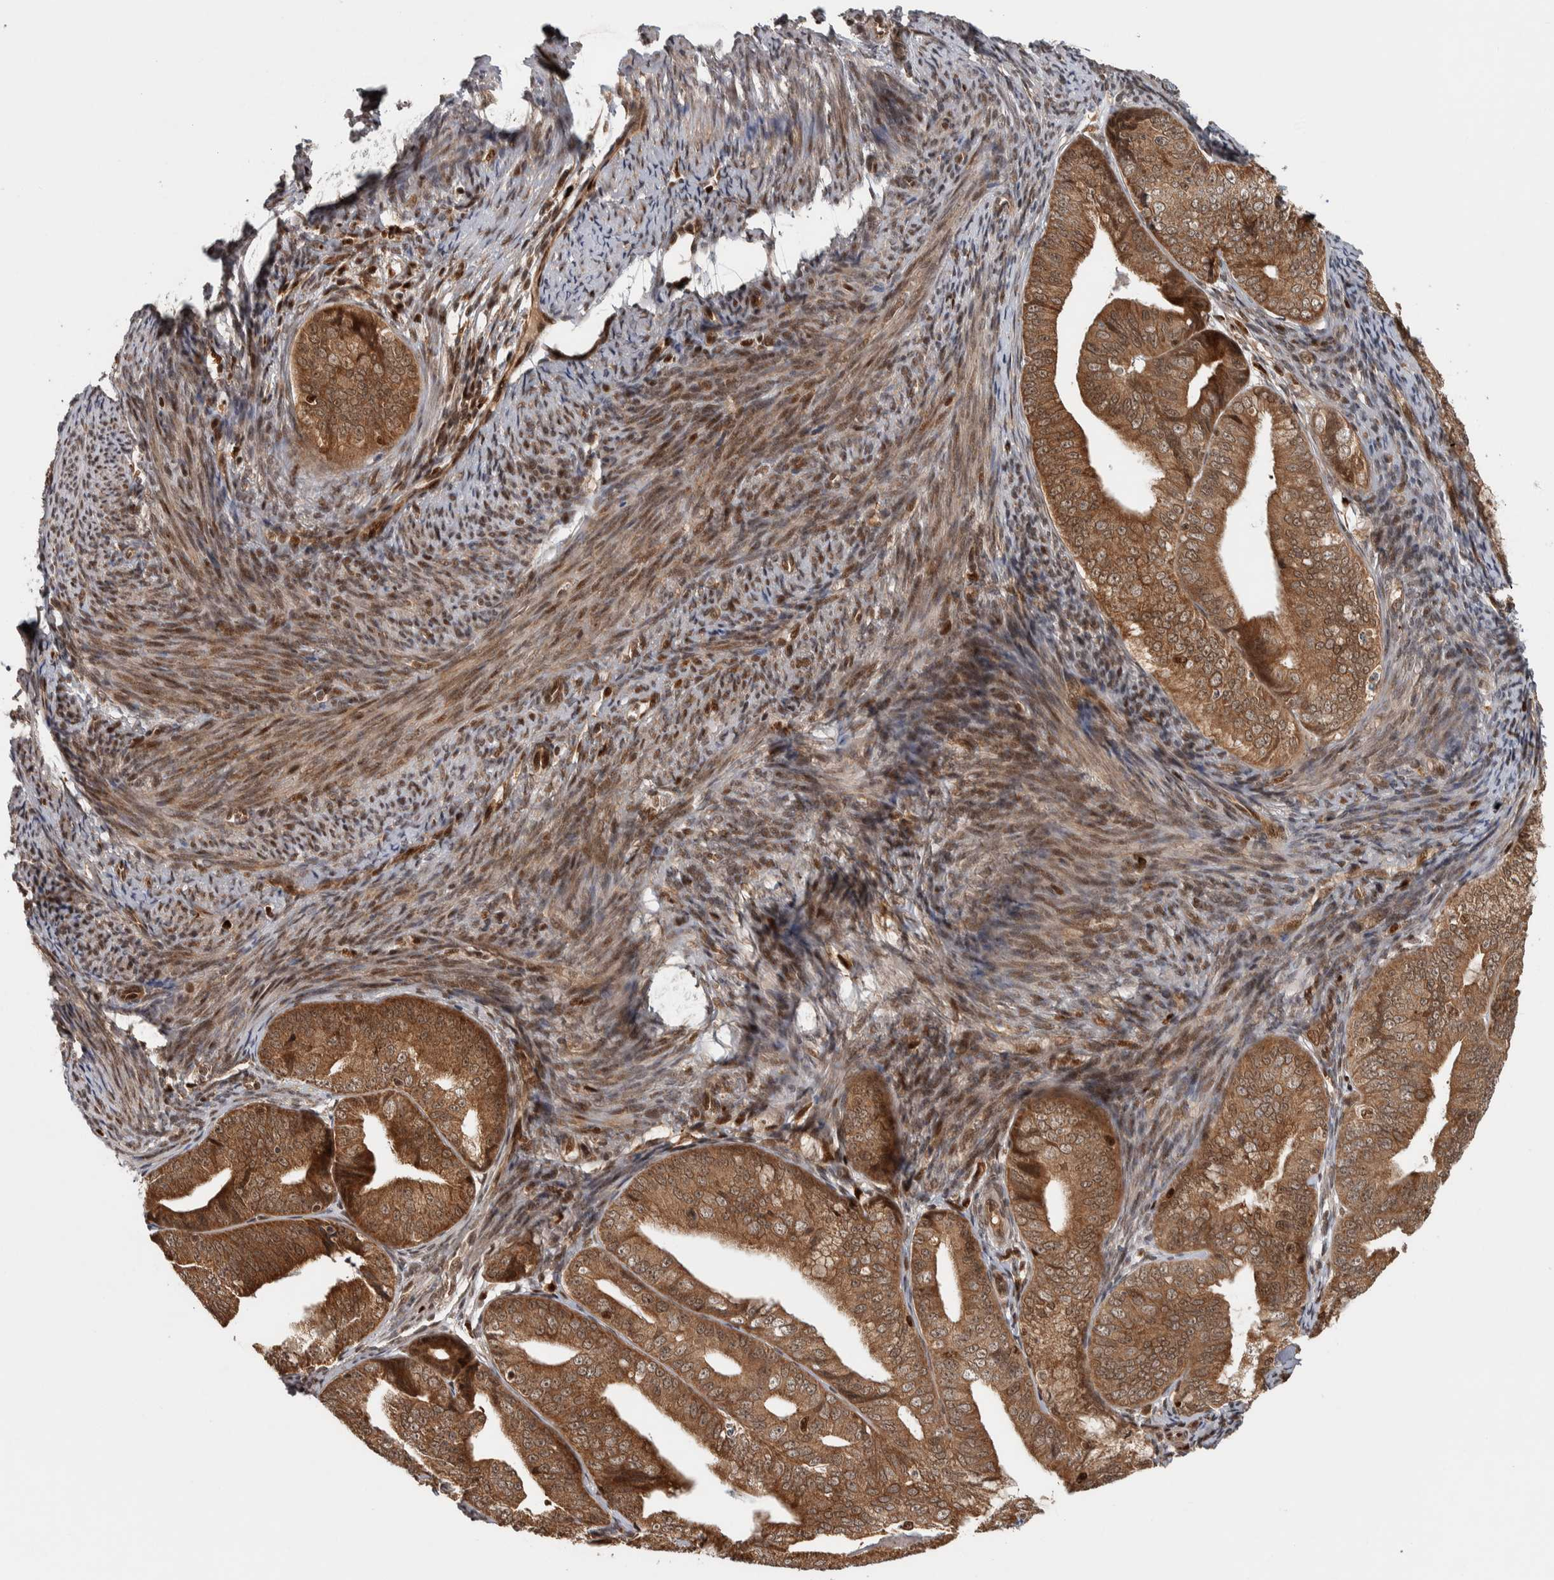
{"staining": {"intensity": "moderate", "quantity": ">75%", "location": "cytoplasmic/membranous,nuclear"}, "tissue": "endometrial cancer", "cell_type": "Tumor cells", "image_type": "cancer", "snomed": [{"axis": "morphology", "description": "Adenocarcinoma, NOS"}, {"axis": "topography", "description": "Endometrium"}], "caption": "The photomicrograph shows immunohistochemical staining of endometrial cancer. There is moderate cytoplasmic/membranous and nuclear expression is seen in about >75% of tumor cells. (DAB IHC with brightfield microscopy, high magnification).", "gene": "RPS6KA4", "patient": {"sex": "female", "age": 63}}